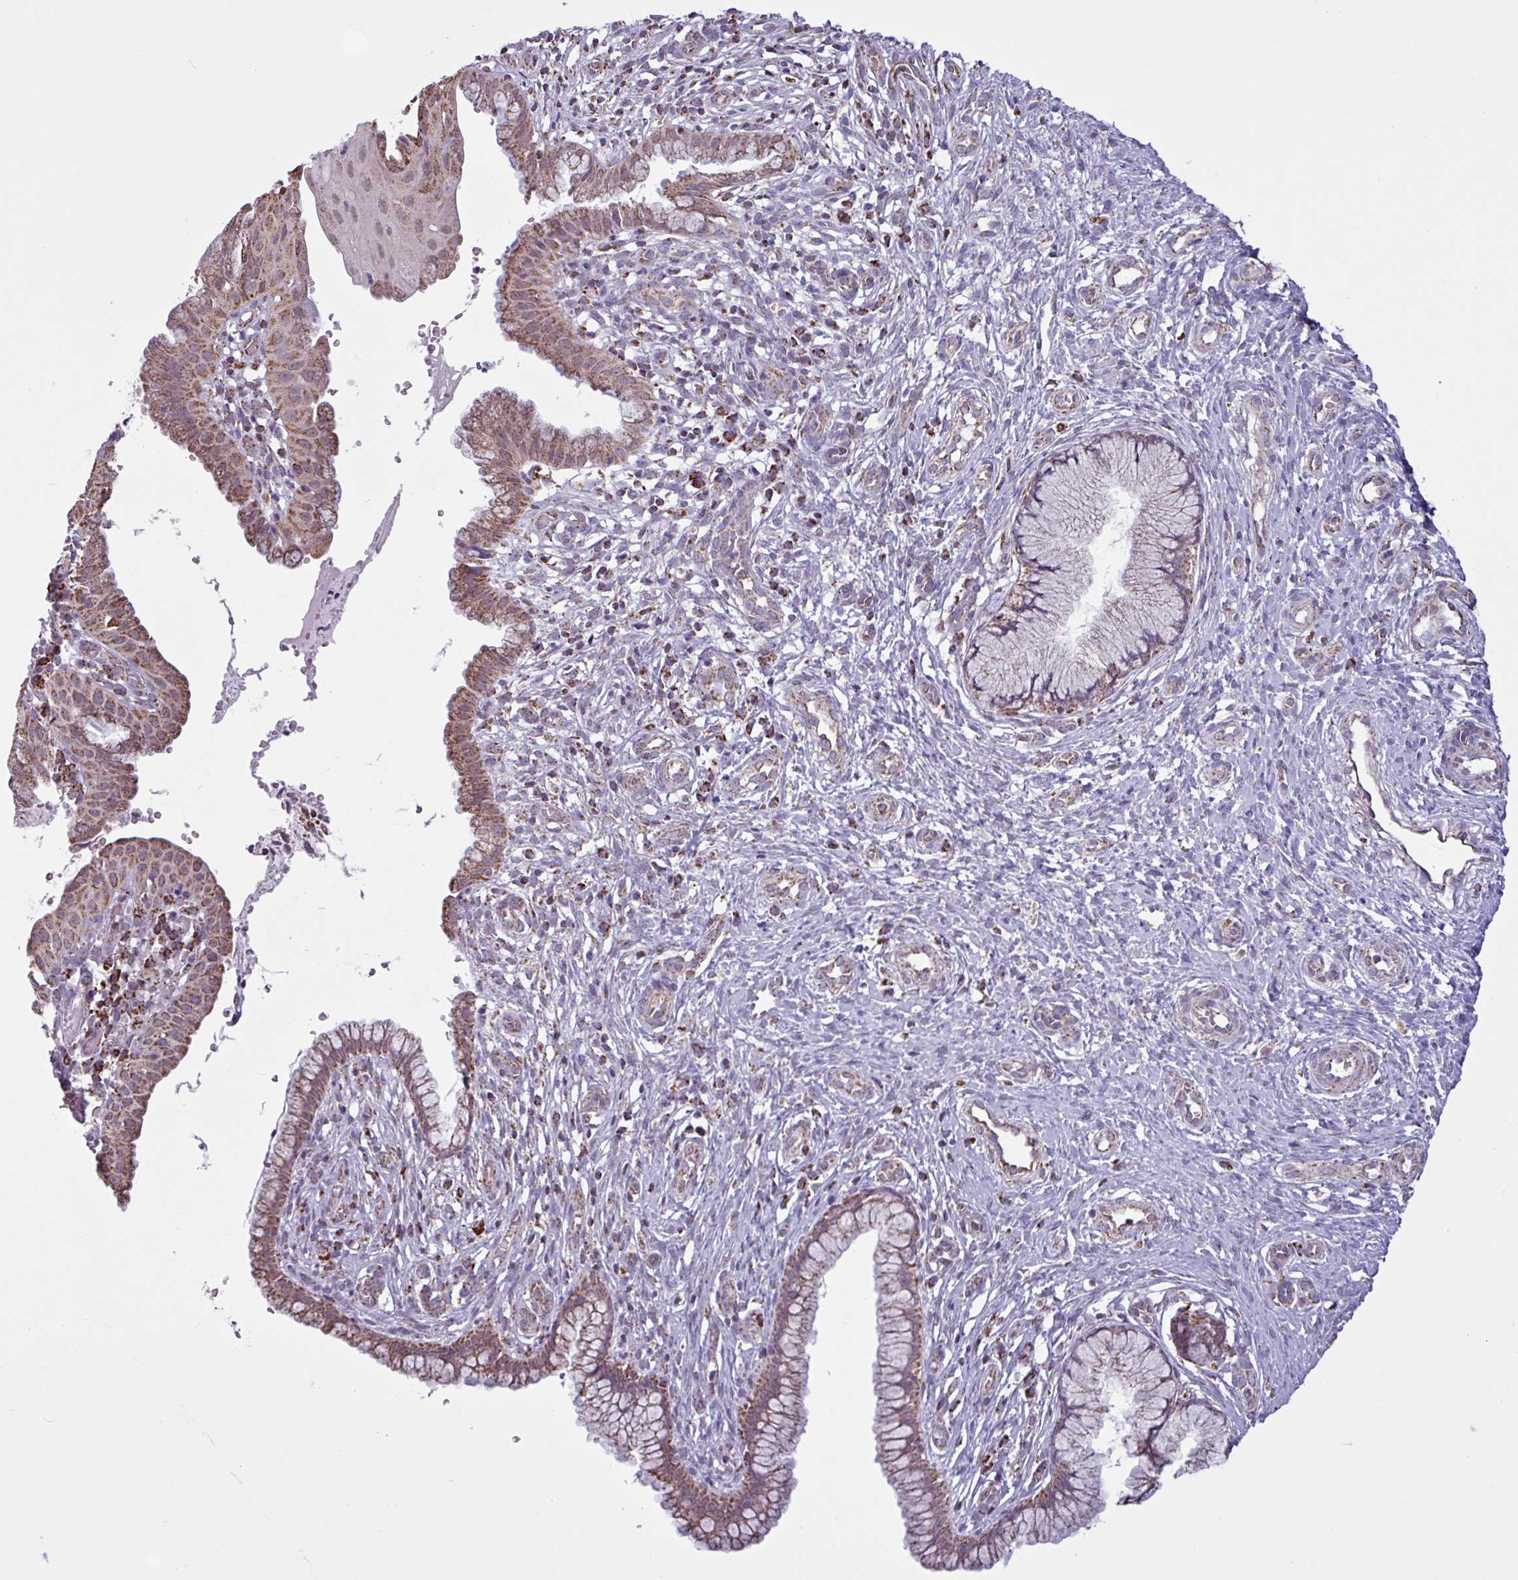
{"staining": {"intensity": "moderate", "quantity": ">75%", "location": "cytoplasmic/membranous"}, "tissue": "cervix", "cell_type": "Glandular cells", "image_type": "normal", "snomed": [{"axis": "morphology", "description": "Normal tissue, NOS"}, {"axis": "topography", "description": "Cervix"}], "caption": "About >75% of glandular cells in unremarkable human cervix exhibit moderate cytoplasmic/membranous protein positivity as visualized by brown immunohistochemical staining.", "gene": "ALG8", "patient": {"sex": "female", "age": 36}}